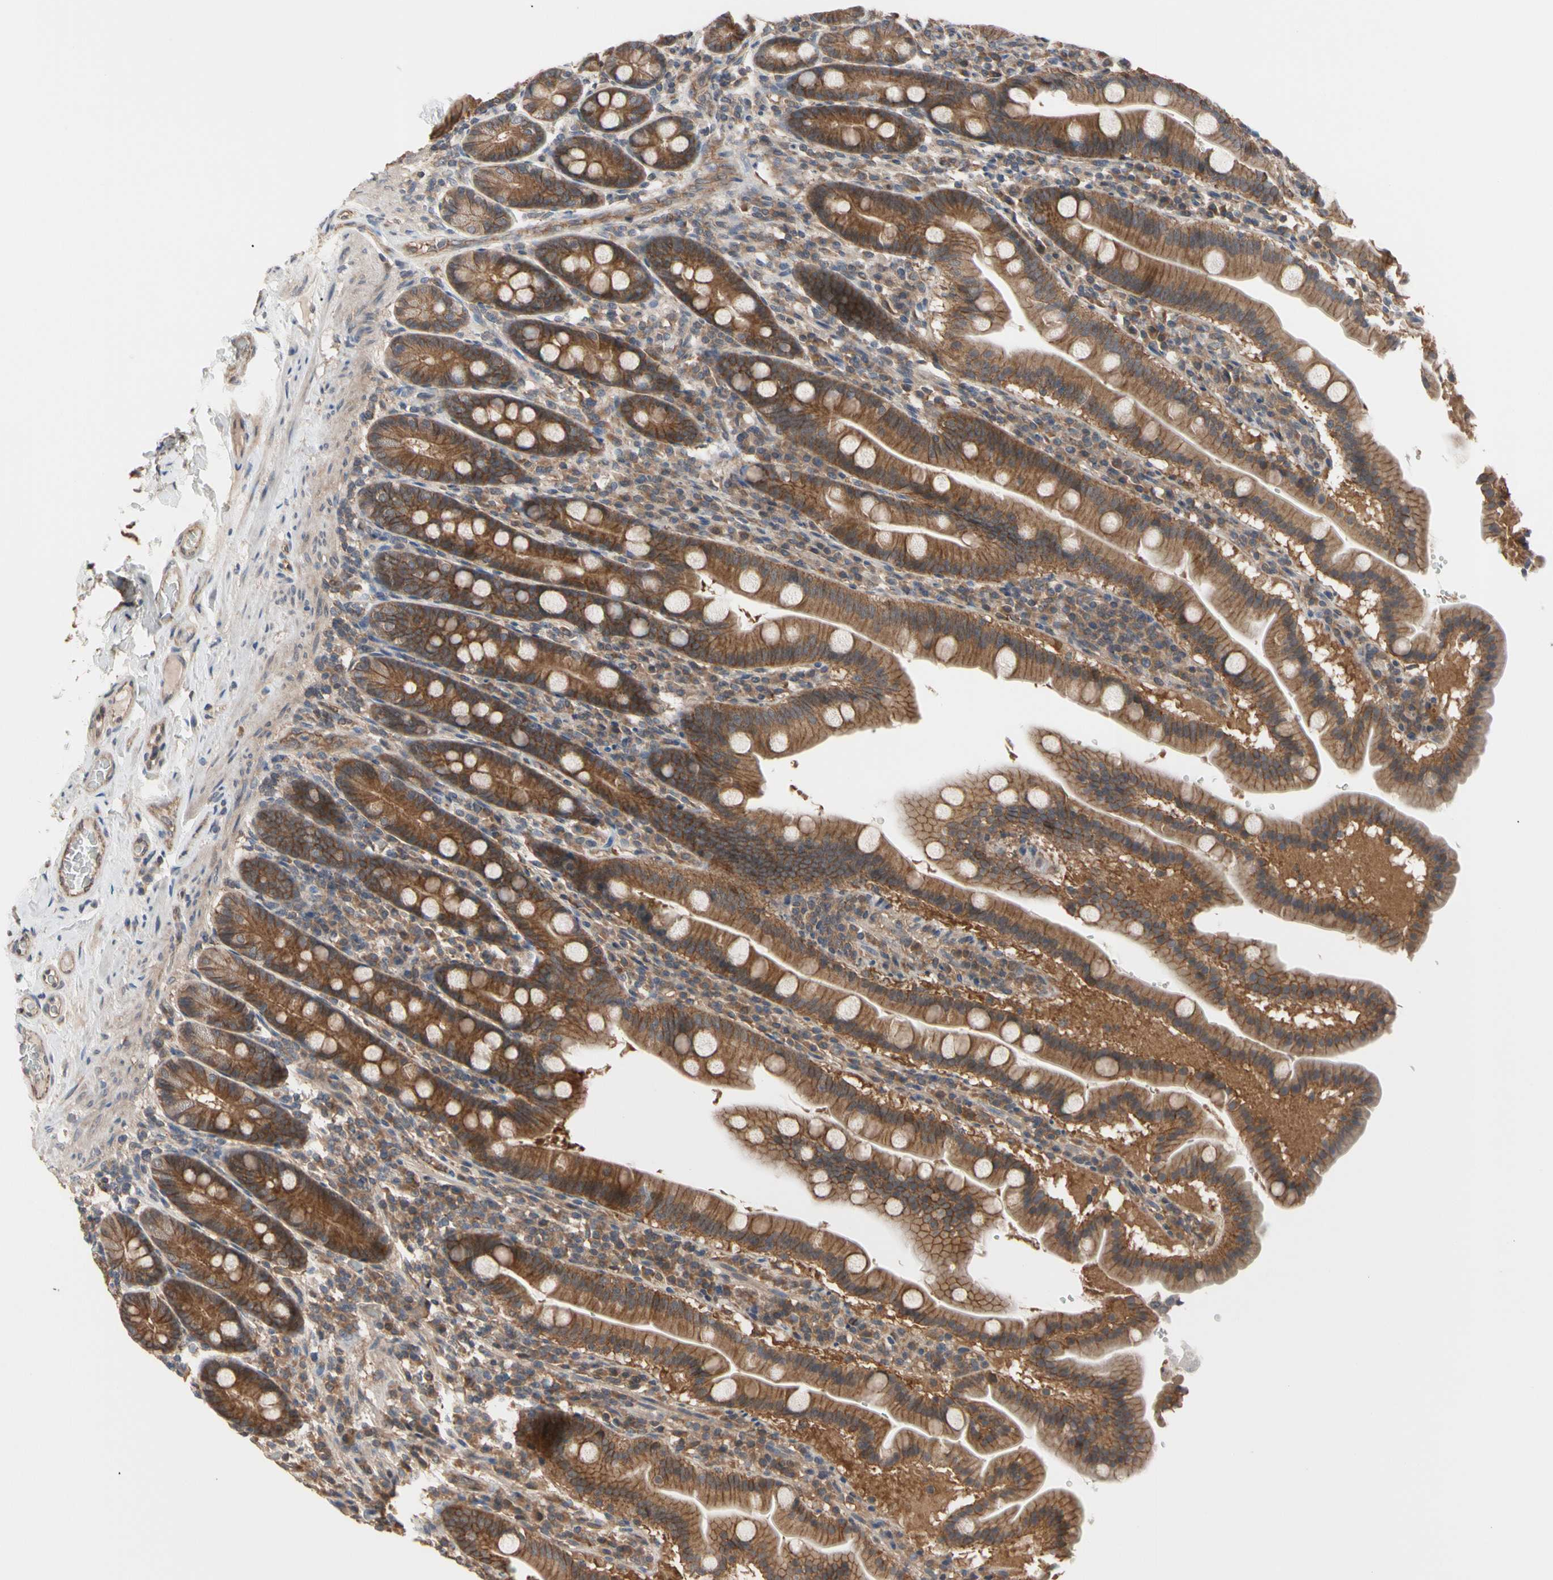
{"staining": {"intensity": "strong", "quantity": ">75%", "location": "cytoplasmic/membranous"}, "tissue": "duodenum", "cell_type": "Glandular cells", "image_type": "normal", "snomed": [{"axis": "morphology", "description": "Normal tissue, NOS"}, {"axis": "topography", "description": "Duodenum"}], "caption": "Protein staining reveals strong cytoplasmic/membranous positivity in about >75% of glandular cells in benign duodenum. The protein is shown in brown color, while the nuclei are stained blue.", "gene": "DPP8", "patient": {"sex": "male", "age": 50}}